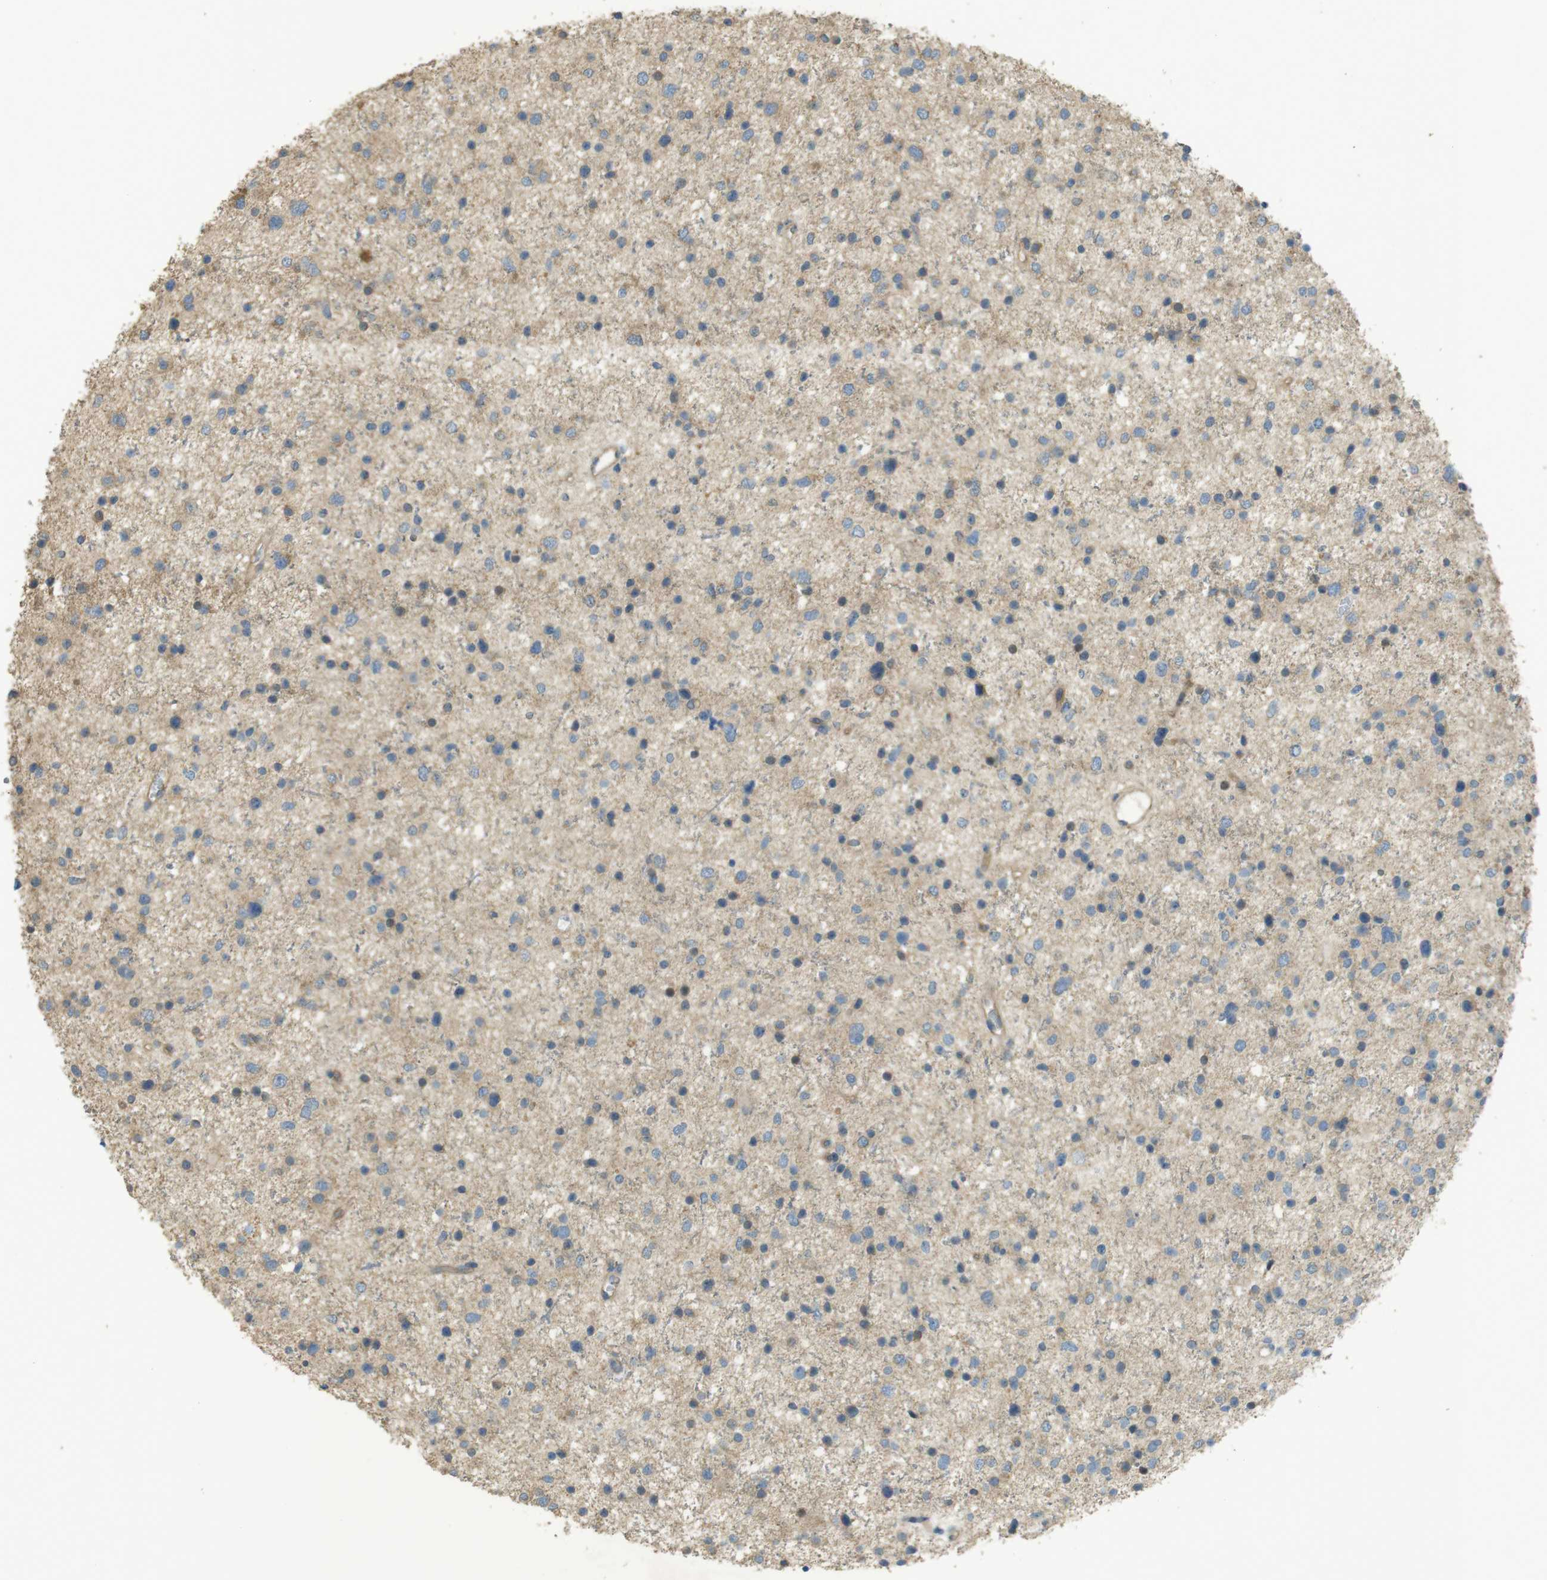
{"staining": {"intensity": "weak", "quantity": "25%-75%", "location": "cytoplasmic/membranous"}, "tissue": "glioma", "cell_type": "Tumor cells", "image_type": "cancer", "snomed": [{"axis": "morphology", "description": "Glioma, malignant, Low grade"}, {"axis": "topography", "description": "Brain"}], "caption": "IHC (DAB (3,3'-diaminobenzidine)) staining of malignant low-grade glioma demonstrates weak cytoplasmic/membranous protein positivity in about 25%-75% of tumor cells. (DAB IHC with brightfield microscopy, high magnification).", "gene": "ZDHHC20", "patient": {"sex": "female", "age": 37}}